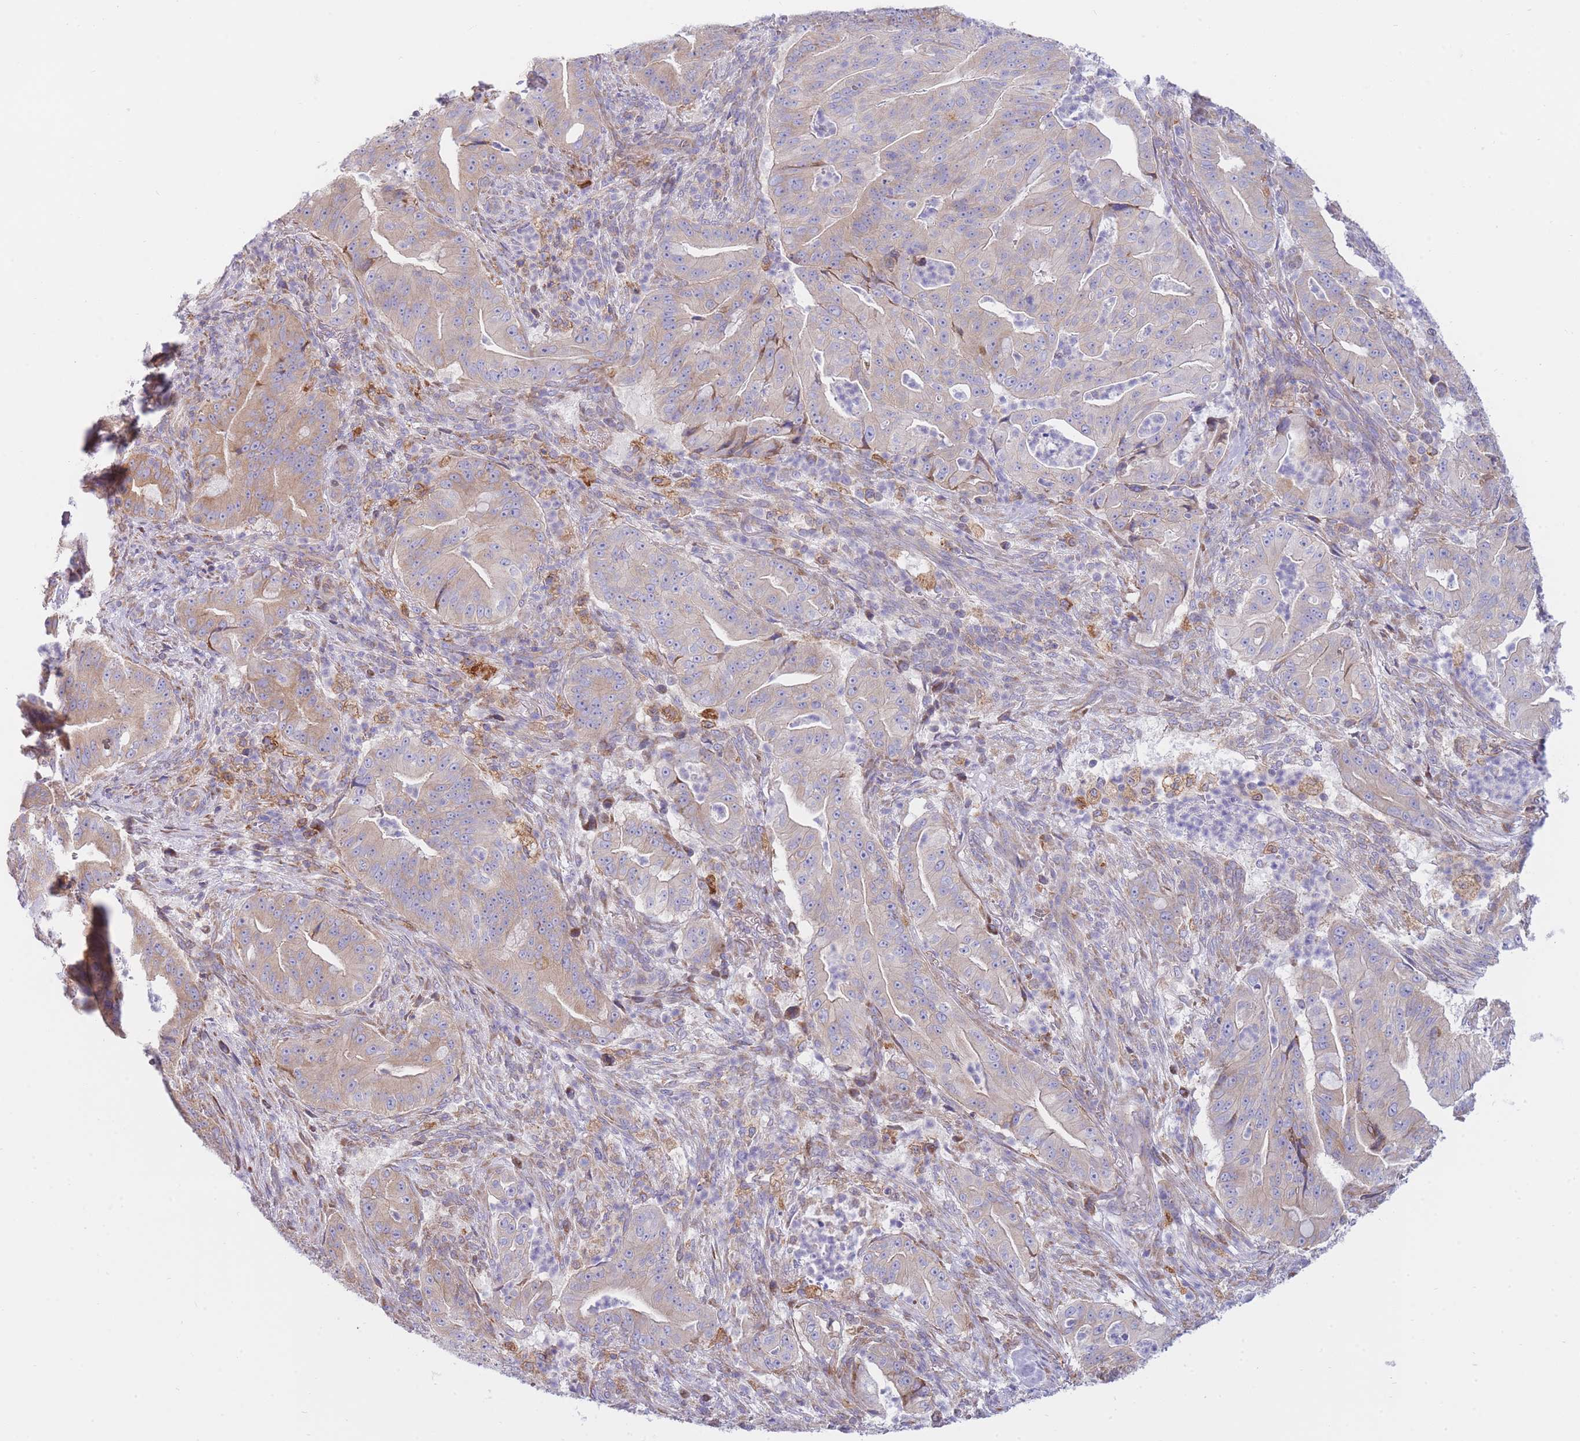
{"staining": {"intensity": "weak", "quantity": "<25%", "location": "cytoplasmic/membranous"}, "tissue": "pancreatic cancer", "cell_type": "Tumor cells", "image_type": "cancer", "snomed": [{"axis": "morphology", "description": "Adenocarcinoma, NOS"}, {"axis": "topography", "description": "Pancreas"}], "caption": "The image exhibits no significant staining in tumor cells of pancreatic adenocarcinoma.", "gene": "SH2B2", "patient": {"sex": "male", "age": 71}}